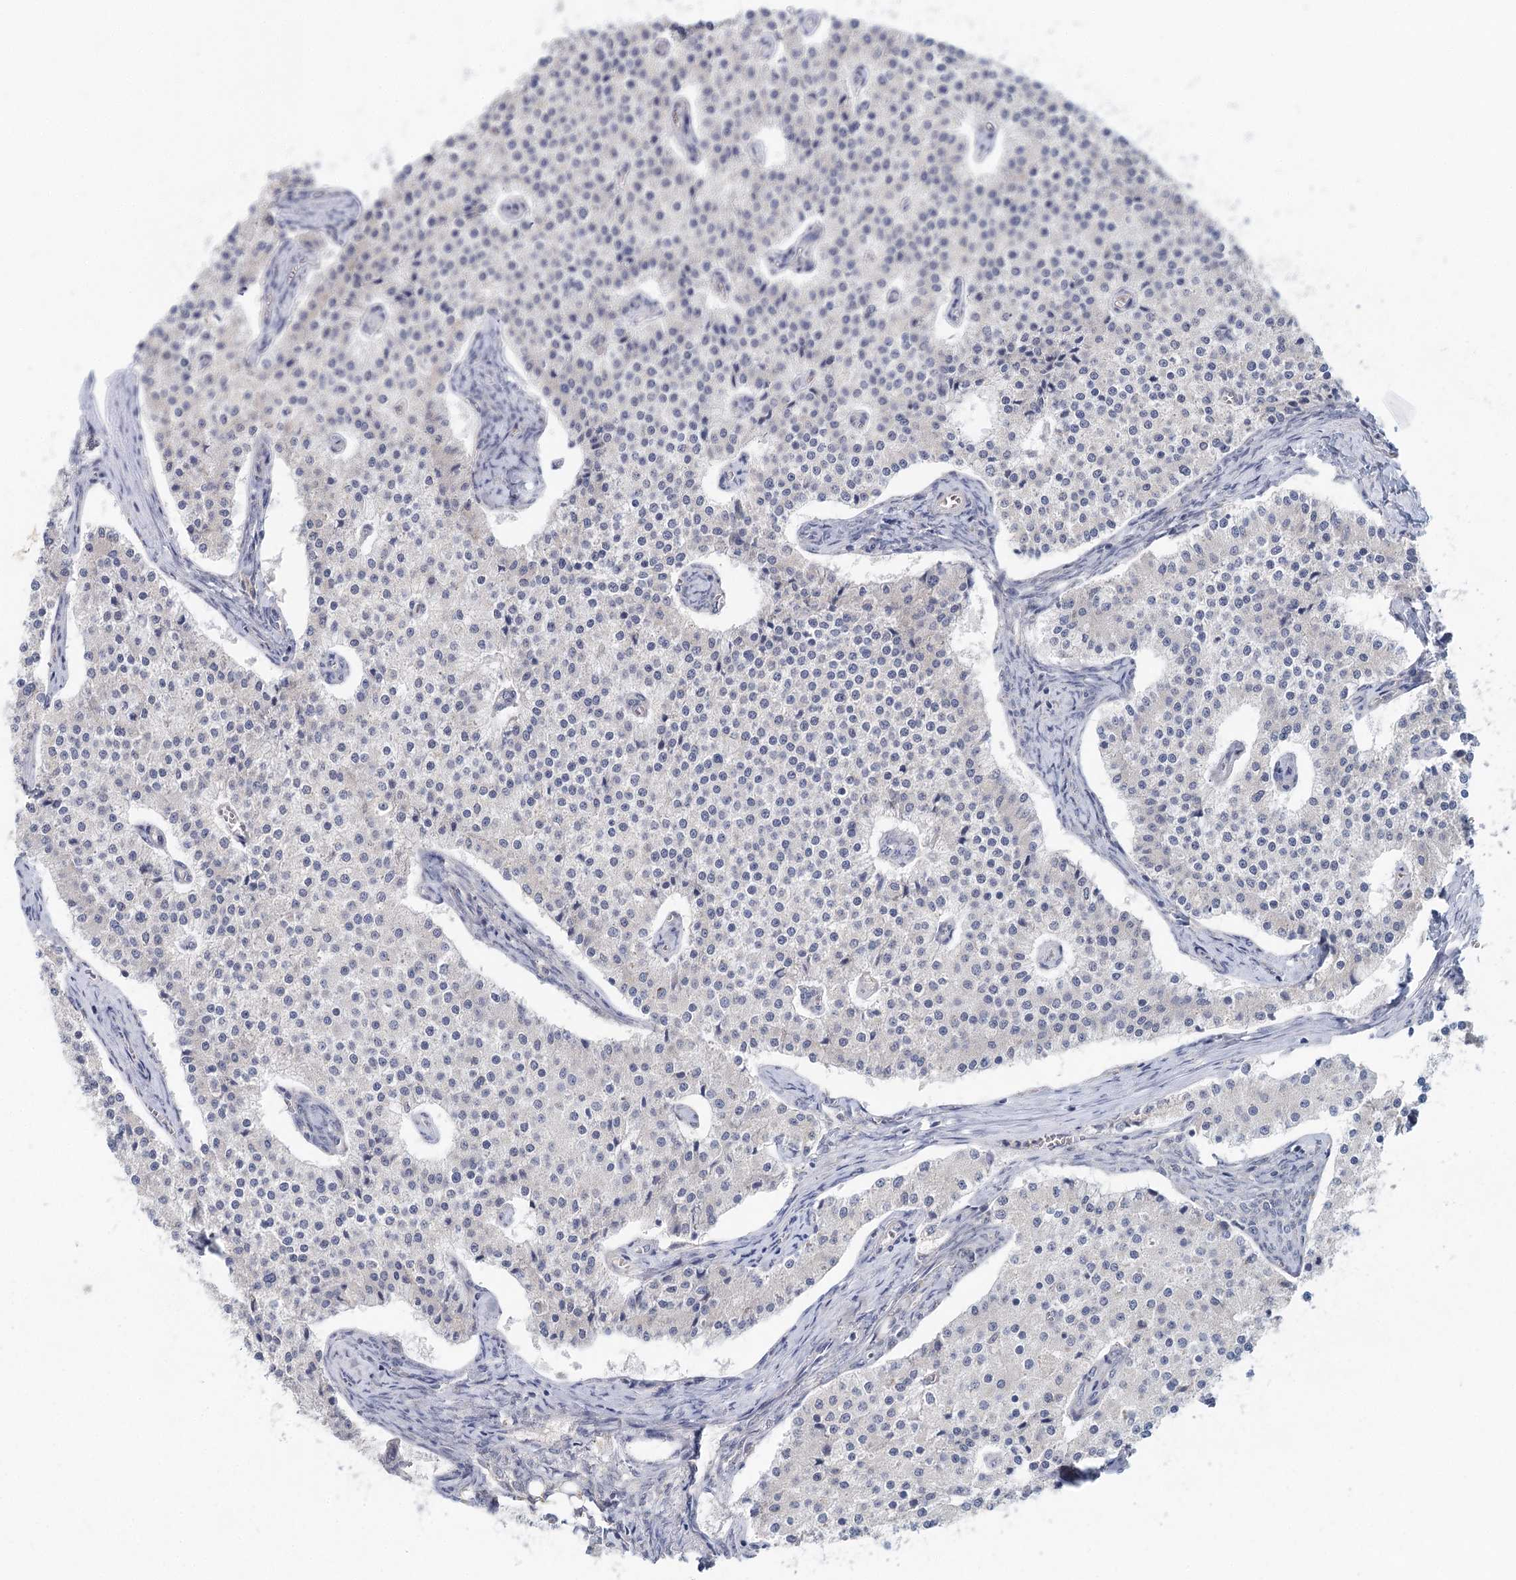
{"staining": {"intensity": "negative", "quantity": "none", "location": "none"}, "tissue": "carcinoid", "cell_type": "Tumor cells", "image_type": "cancer", "snomed": [{"axis": "morphology", "description": "Carcinoid, malignant, NOS"}, {"axis": "topography", "description": "Colon"}], "caption": "This is an IHC histopathology image of human carcinoid. There is no expression in tumor cells.", "gene": "BLTP1", "patient": {"sex": "female", "age": 52}}